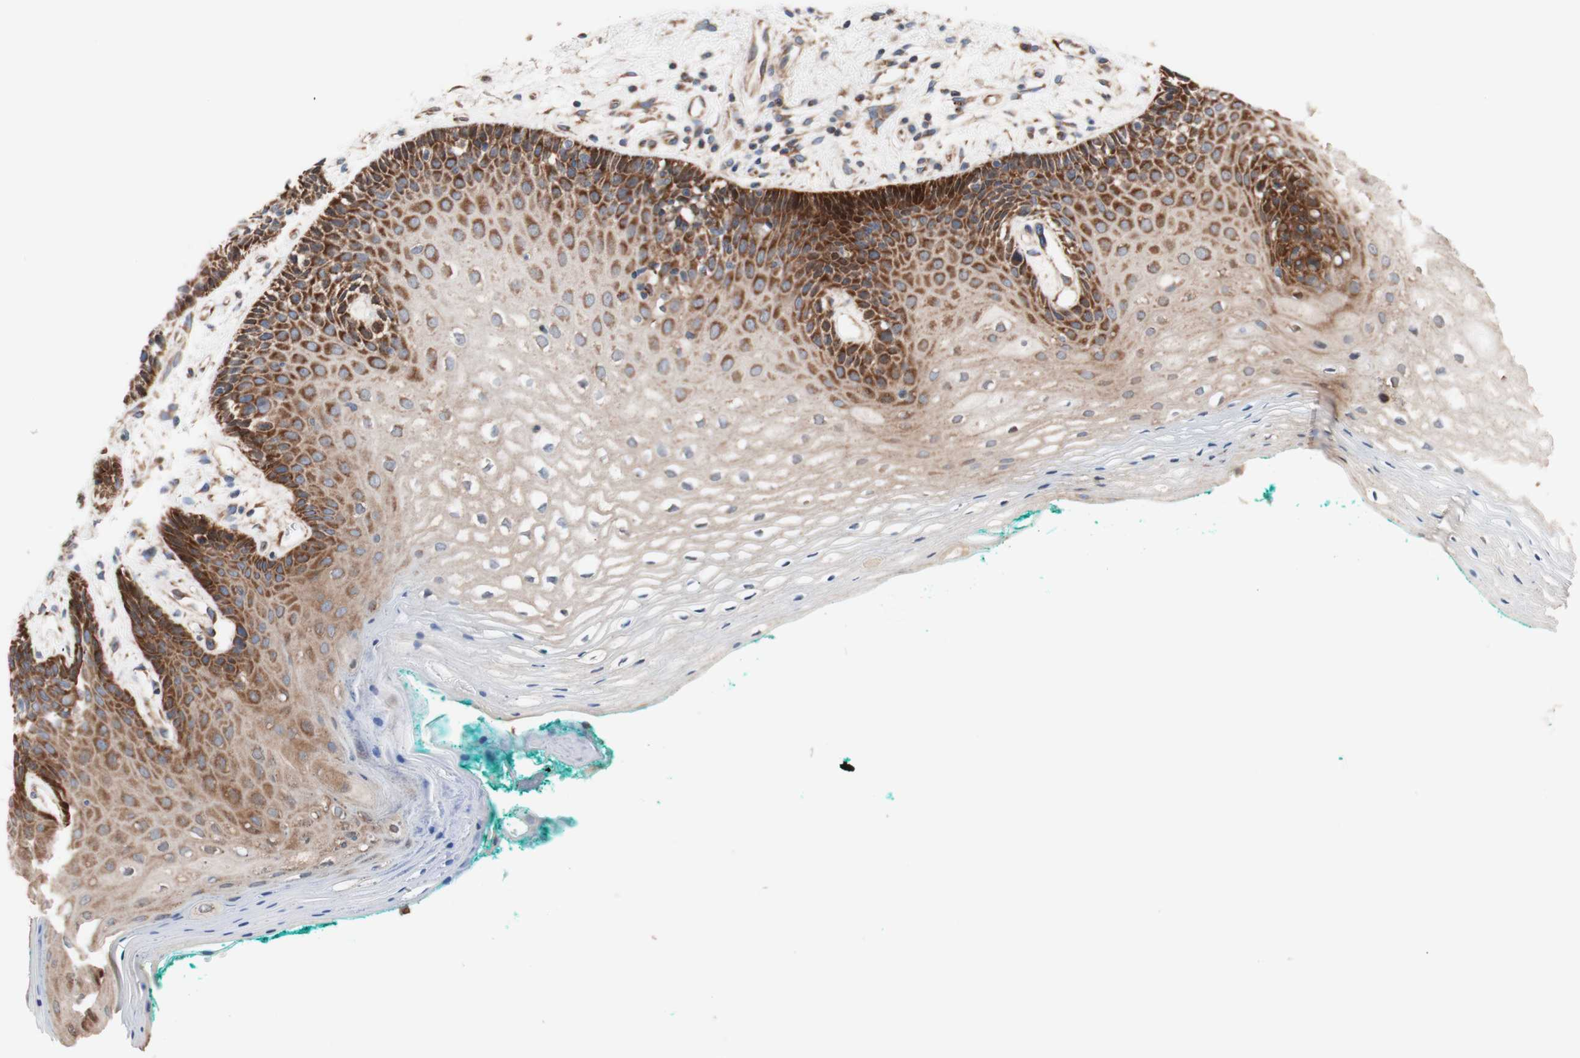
{"staining": {"intensity": "strong", "quantity": ">75%", "location": "cytoplasmic/membranous"}, "tissue": "oral mucosa", "cell_type": "Squamous epithelial cells", "image_type": "normal", "snomed": [{"axis": "morphology", "description": "Normal tissue, NOS"}, {"axis": "topography", "description": "Skeletal muscle"}, {"axis": "topography", "description": "Oral tissue"}, {"axis": "topography", "description": "Peripheral nerve tissue"}], "caption": "This photomicrograph reveals immunohistochemistry staining of unremarkable oral mucosa, with high strong cytoplasmic/membranous expression in about >75% of squamous epithelial cells.", "gene": "FMR1", "patient": {"sex": "female", "age": 84}}